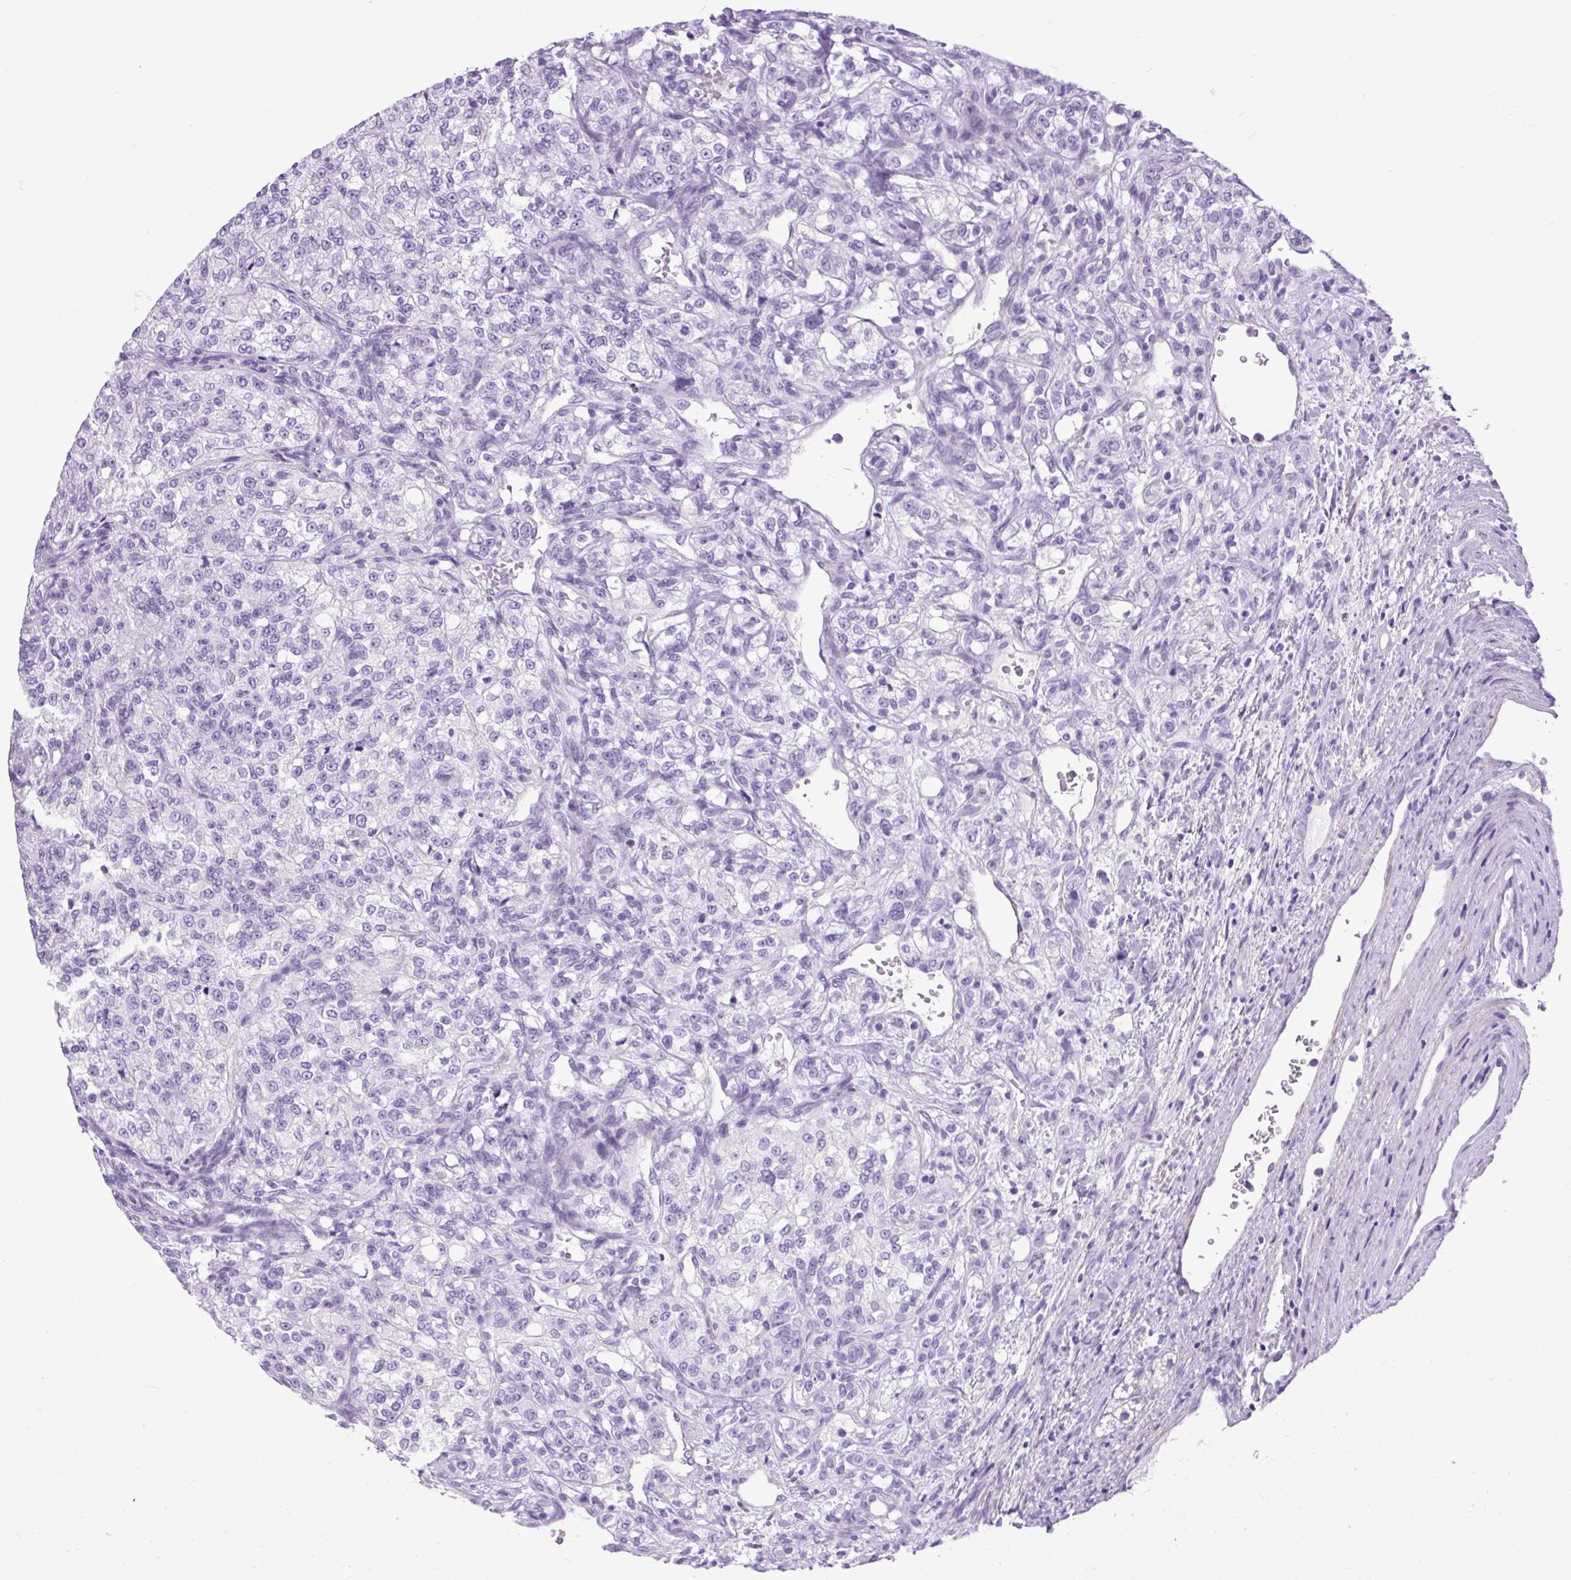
{"staining": {"intensity": "negative", "quantity": "none", "location": "none"}, "tissue": "renal cancer", "cell_type": "Tumor cells", "image_type": "cancer", "snomed": [{"axis": "morphology", "description": "Adenocarcinoma, NOS"}, {"axis": "topography", "description": "Kidney"}], "caption": "Histopathology image shows no protein positivity in tumor cells of adenocarcinoma (renal) tissue.", "gene": "DPP6", "patient": {"sex": "female", "age": 63}}